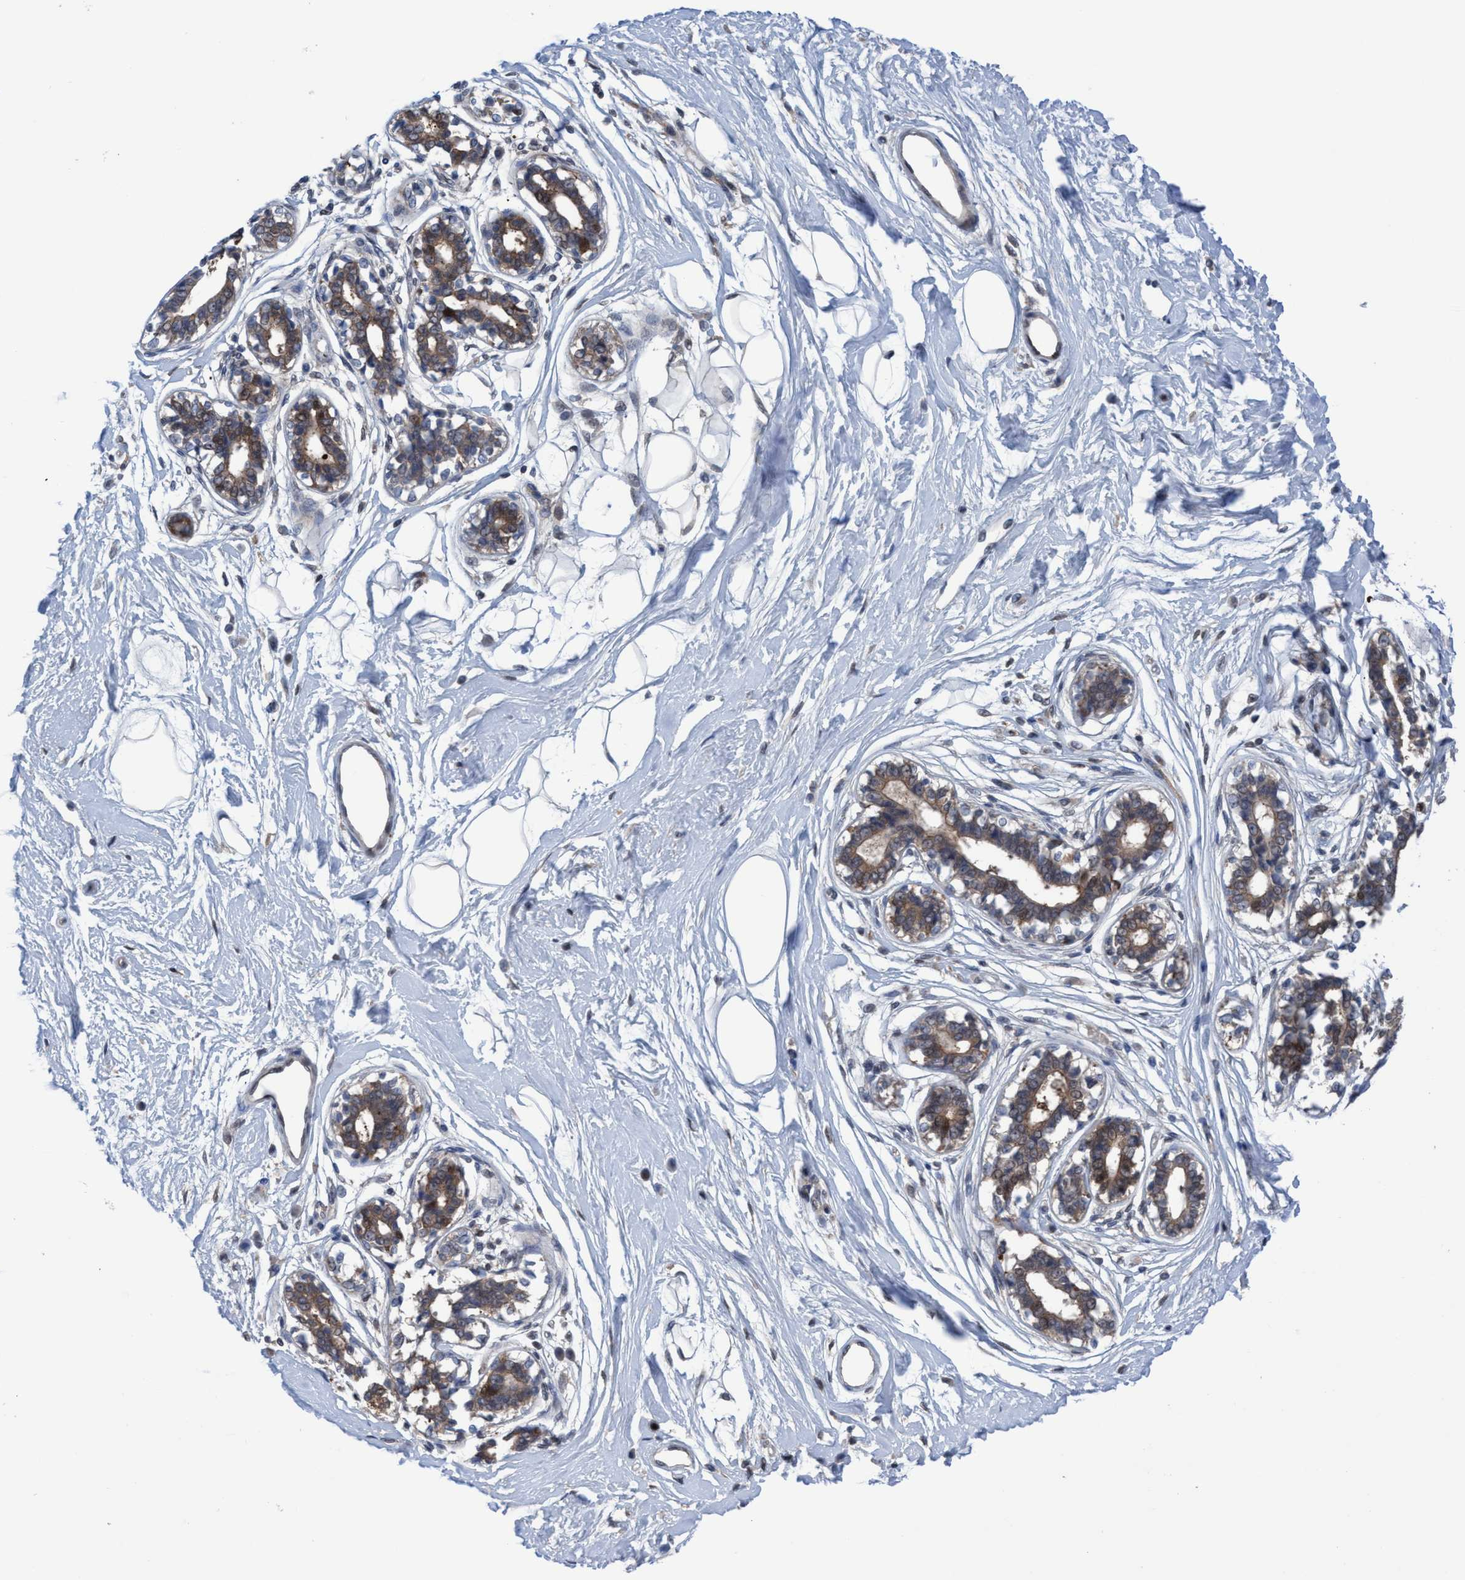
{"staining": {"intensity": "negative", "quantity": "none", "location": "none"}, "tissue": "breast", "cell_type": "Adipocytes", "image_type": "normal", "snomed": [{"axis": "morphology", "description": "Normal tissue, NOS"}, {"axis": "topography", "description": "Breast"}], "caption": "IHC image of benign human breast stained for a protein (brown), which displays no staining in adipocytes. The staining was performed using DAB (3,3'-diaminobenzidine) to visualize the protein expression in brown, while the nuclei were stained in blue with hematoxylin (Magnification: 20x).", "gene": "GLOD4", "patient": {"sex": "female", "age": 45}}